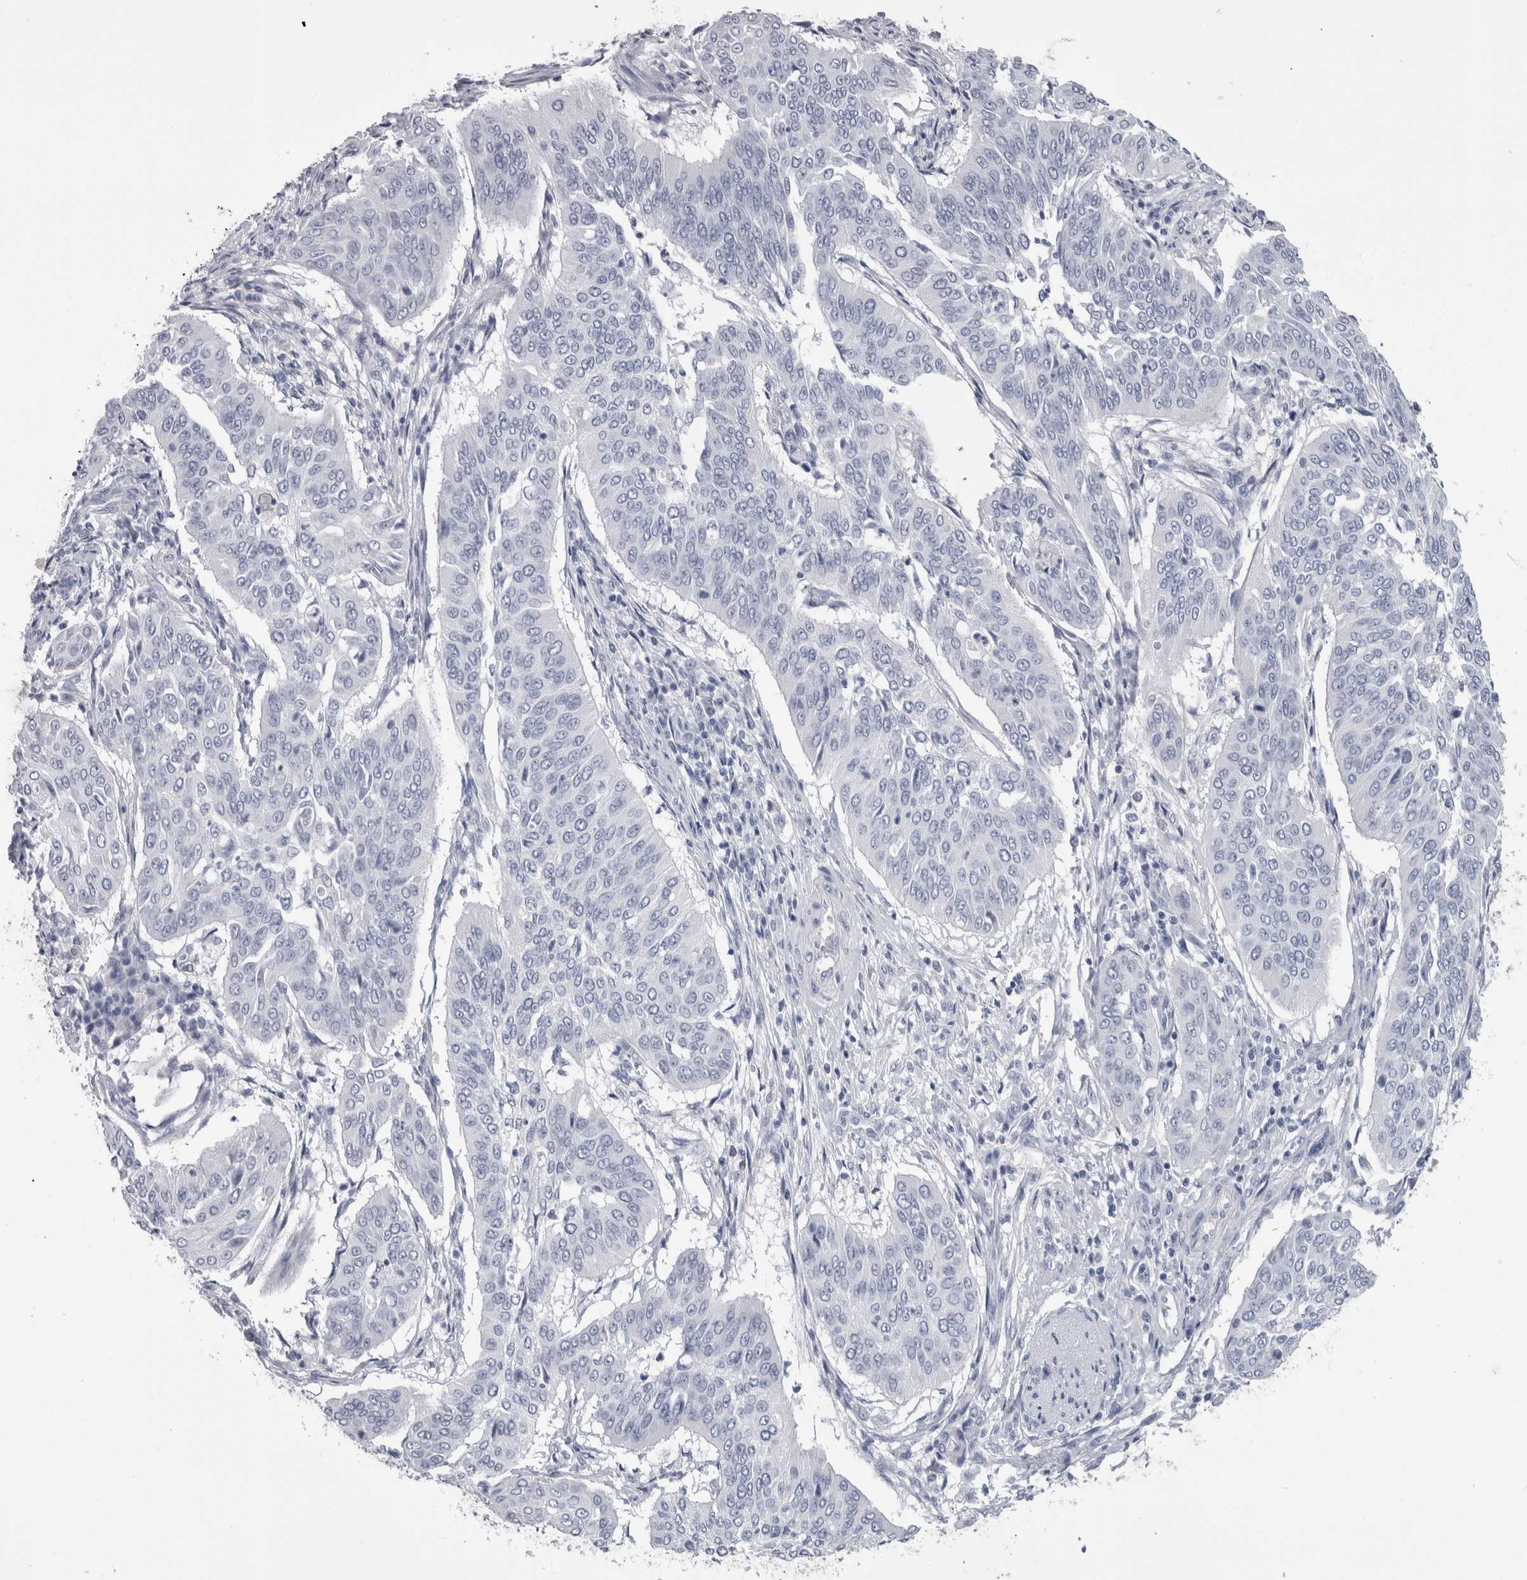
{"staining": {"intensity": "negative", "quantity": "none", "location": "none"}, "tissue": "cervical cancer", "cell_type": "Tumor cells", "image_type": "cancer", "snomed": [{"axis": "morphology", "description": "Normal tissue, NOS"}, {"axis": "morphology", "description": "Squamous cell carcinoma, NOS"}, {"axis": "topography", "description": "Cervix"}], "caption": "Immunohistochemical staining of human cervical cancer (squamous cell carcinoma) exhibits no significant positivity in tumor cells. (Stains: DAB (3,3'-diaminobenzidine) IHC with hematoxylin counter stain, Microscopy: brightfield microscopy at high magnification).", "gene": "PTH", "patient": {"sex": "female", "age": 39}}